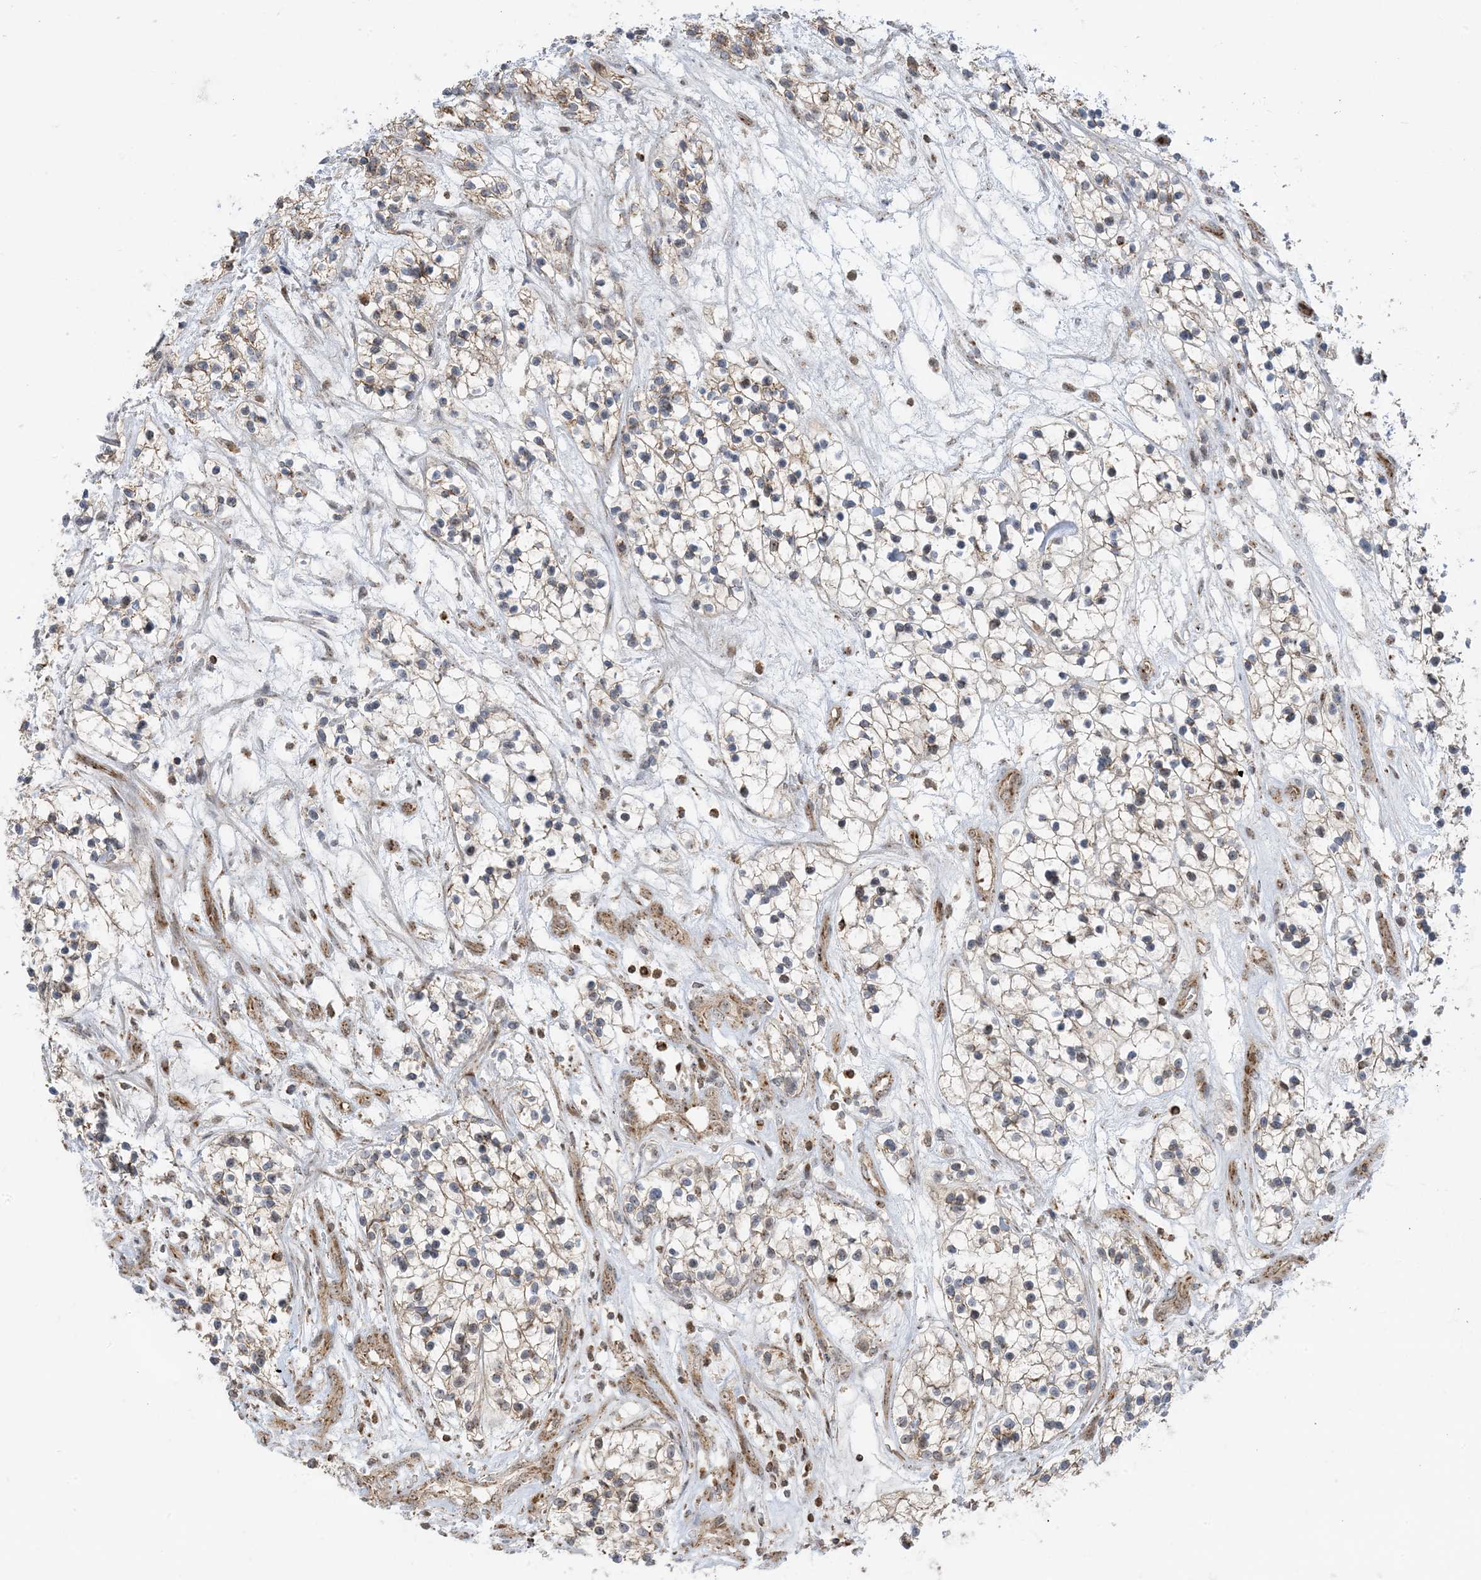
{"staining": {"intensity": "moderate", "quantity": "25%-75%", "location": "cytoplasmic/membranous"}, "tissue": "renal cancer", "cell_type": "Tumor cells", "image_type": "cancer", "snomed": [{"axis": "morphology", "description": "Adenocarcinoma, NOS"}, {"axis": "topography", "description": "Kidney"}], "caption": "Immunohistochemistry (IHC) (DAB (3,3'-diaminobenzidine)) staining of human adenocarcinoma (renal) shows moderate cytoplasmic/membranous protein positivity in approximately 25%-75% of tumor cells.", "gene": "MAPKBP1", "patient": {"sex": "female", "age": 57}}